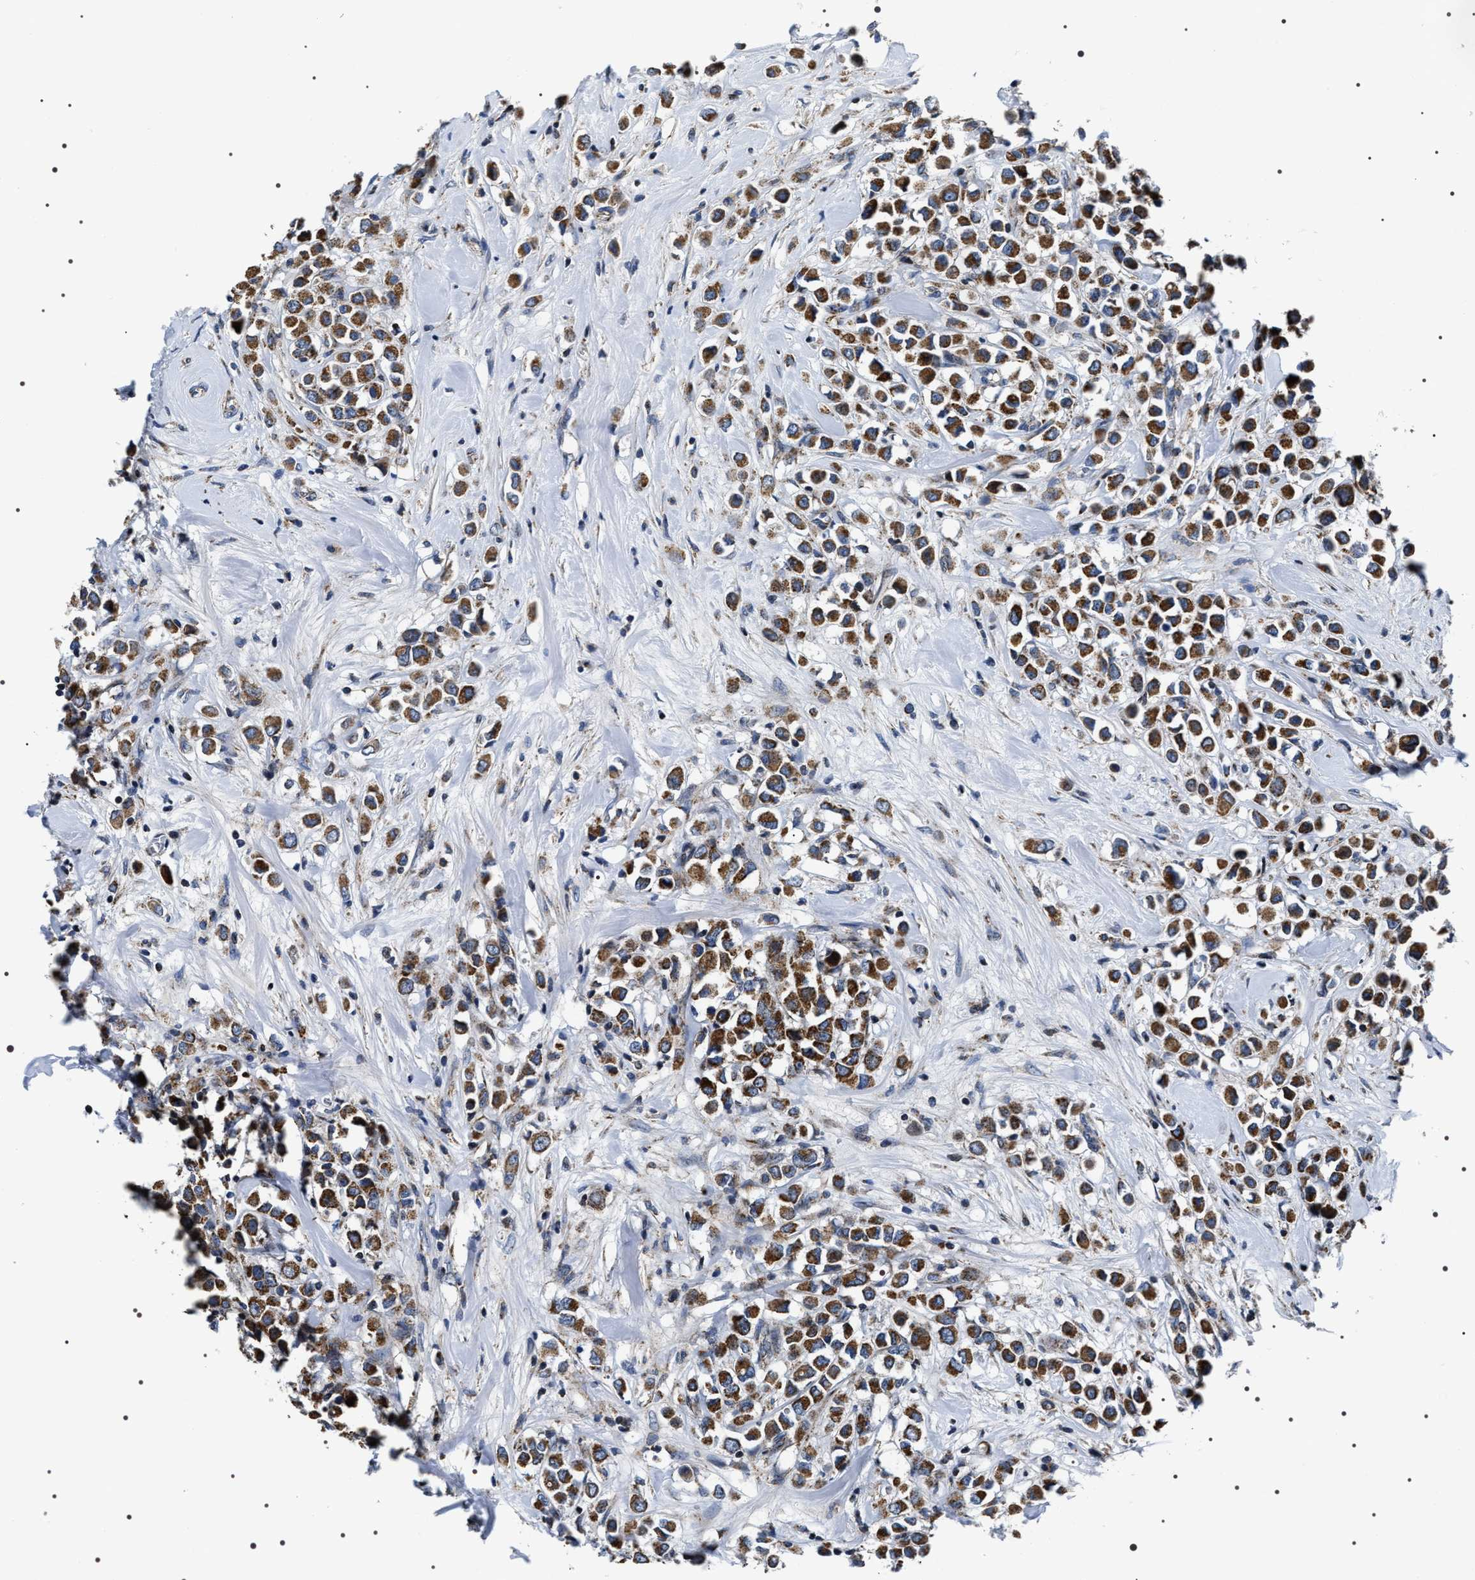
{"staining": {"intensity": "strong", "quantity": ">75%", "location": "cytoplasmic/membranous"}, "tissue": "breast cancer", "cell_type": "Tumor cells", "image_type": "cancer", "snomed": [{"axis": "morphology", "description": "Duct carcinoma"}, {"axis": "topography", "description": "Breast"}], "caption": "A brown stain highlights strong cytoplasmic/membranous staining of a protein in human breast cancer tumor cells.", "gene": "NTMT1", "patient": {"sex": "female", "age": 61}}